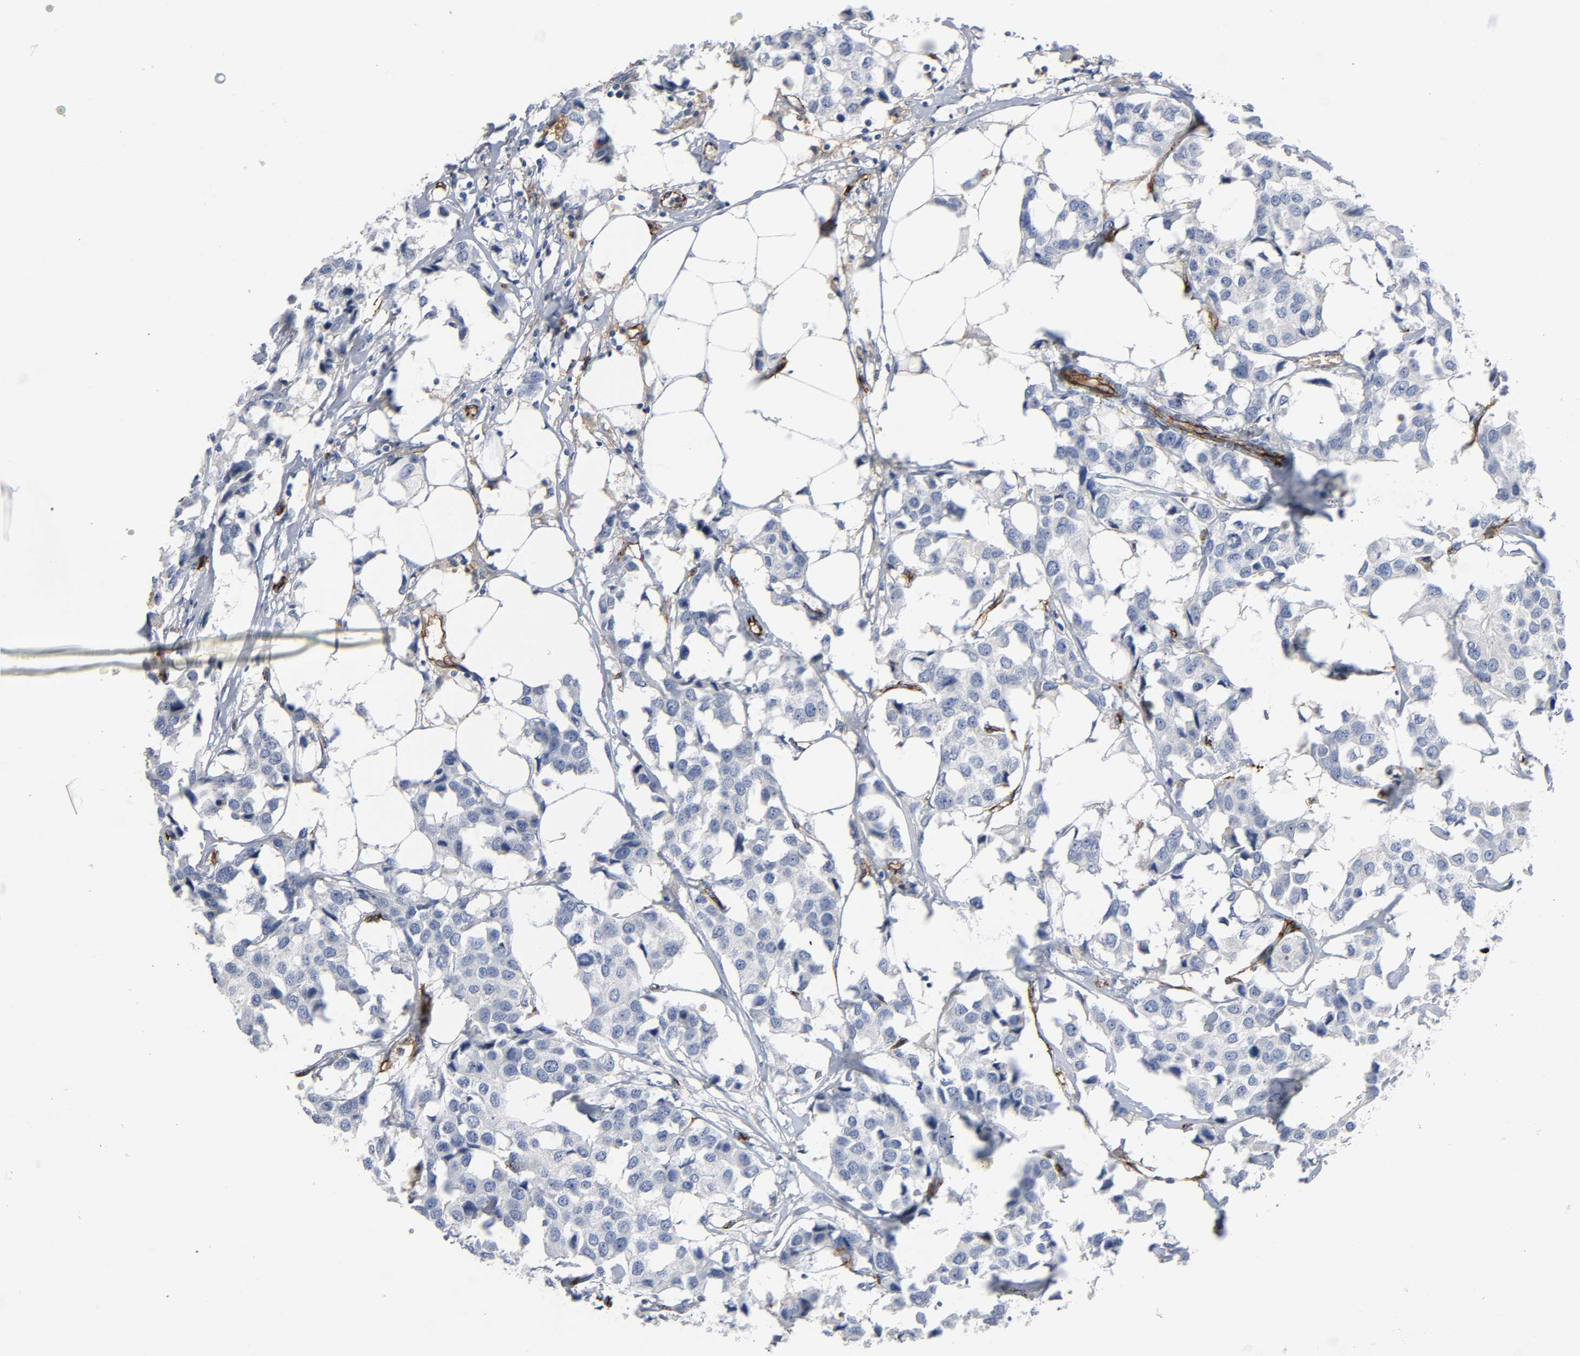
{"staining": {"intensity": "negative", "quantity": "none", "location": "none"}, "tissue": "breast cancer", "cell_type": "Tumor cells", "image_type": "cancer", "snomed": [{"axis": "morphology", "description": "Duct carcinoma"}, {"axis": "topography", "description": "Breast"}], "caption": "Tumor cells are negative for brown protein staining in infiltrating ductal carcinoma (breast). The staining is performed using DAB (3,3'-diaminobenzidine) brown chromogen with nuclei counter-stained in using hematoxylin.", "gene": "PECAM1", "patient": {"sex": "female", "age": 80}}